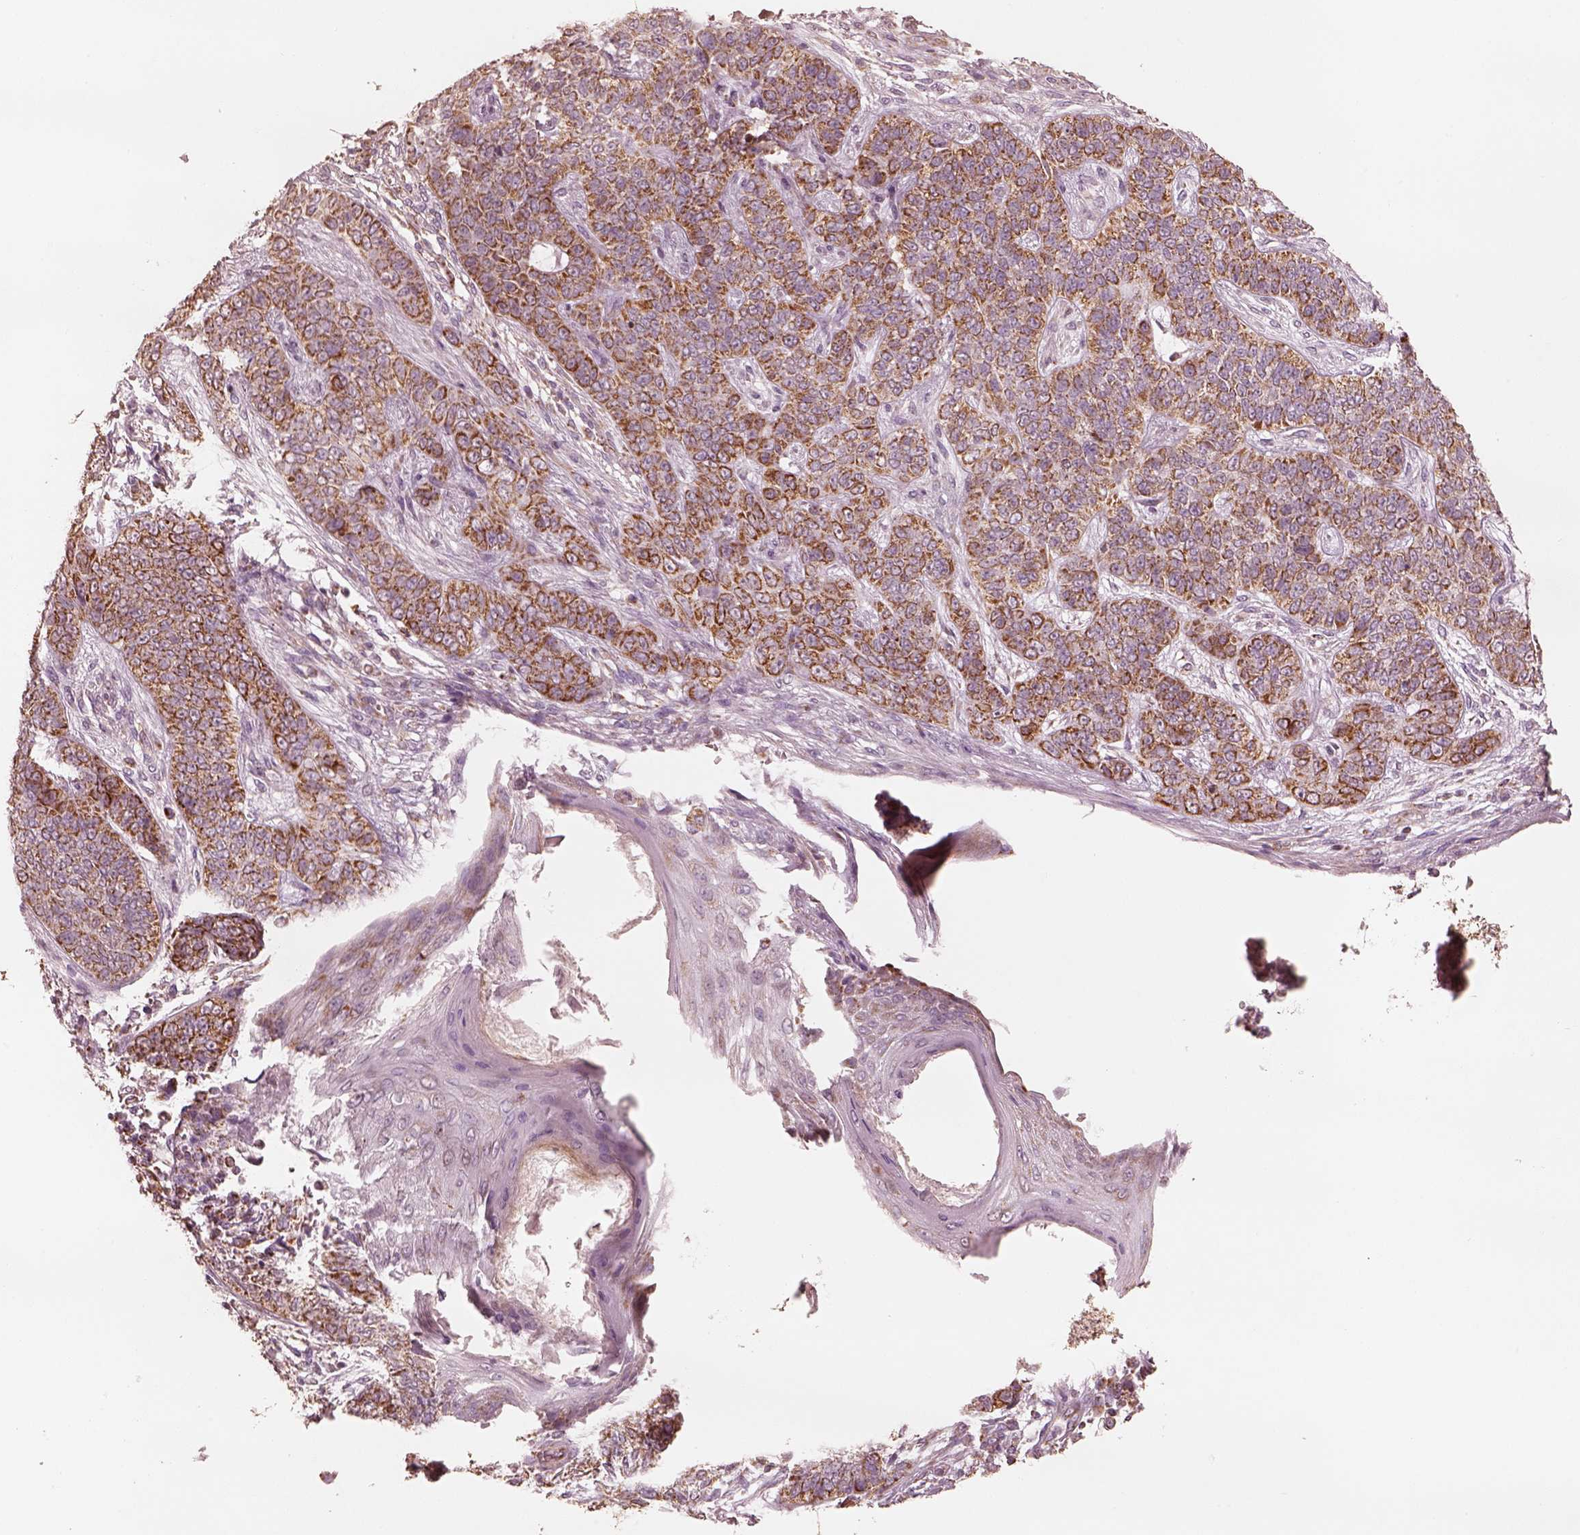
{"staining": {"intensity": "moderate", "quantity": ">75%", "location": "cytoplasmic/membranous"}, "tissue": "skin cancer", "cell_type": "Tumor cells", "image_type": "cancer", "snomed": [{"axis": "morphology", "description": "Basal cell carcinoma"}, {"axis": "topography", "description": "Skin"}], "caption": "Protein staining shows moderate cytoplasmic/membranous staining in about >75% of tumor cells in skin cancer (basal cell carcinoma). (Stains: DAB (3,3'-diaminobenzidine) in brown, nuclei in blue, Microscopy: brightfield microscopy at high magnification).", "gene": "ENTPD6", "patient": {"sex": "female", "age": 69}}